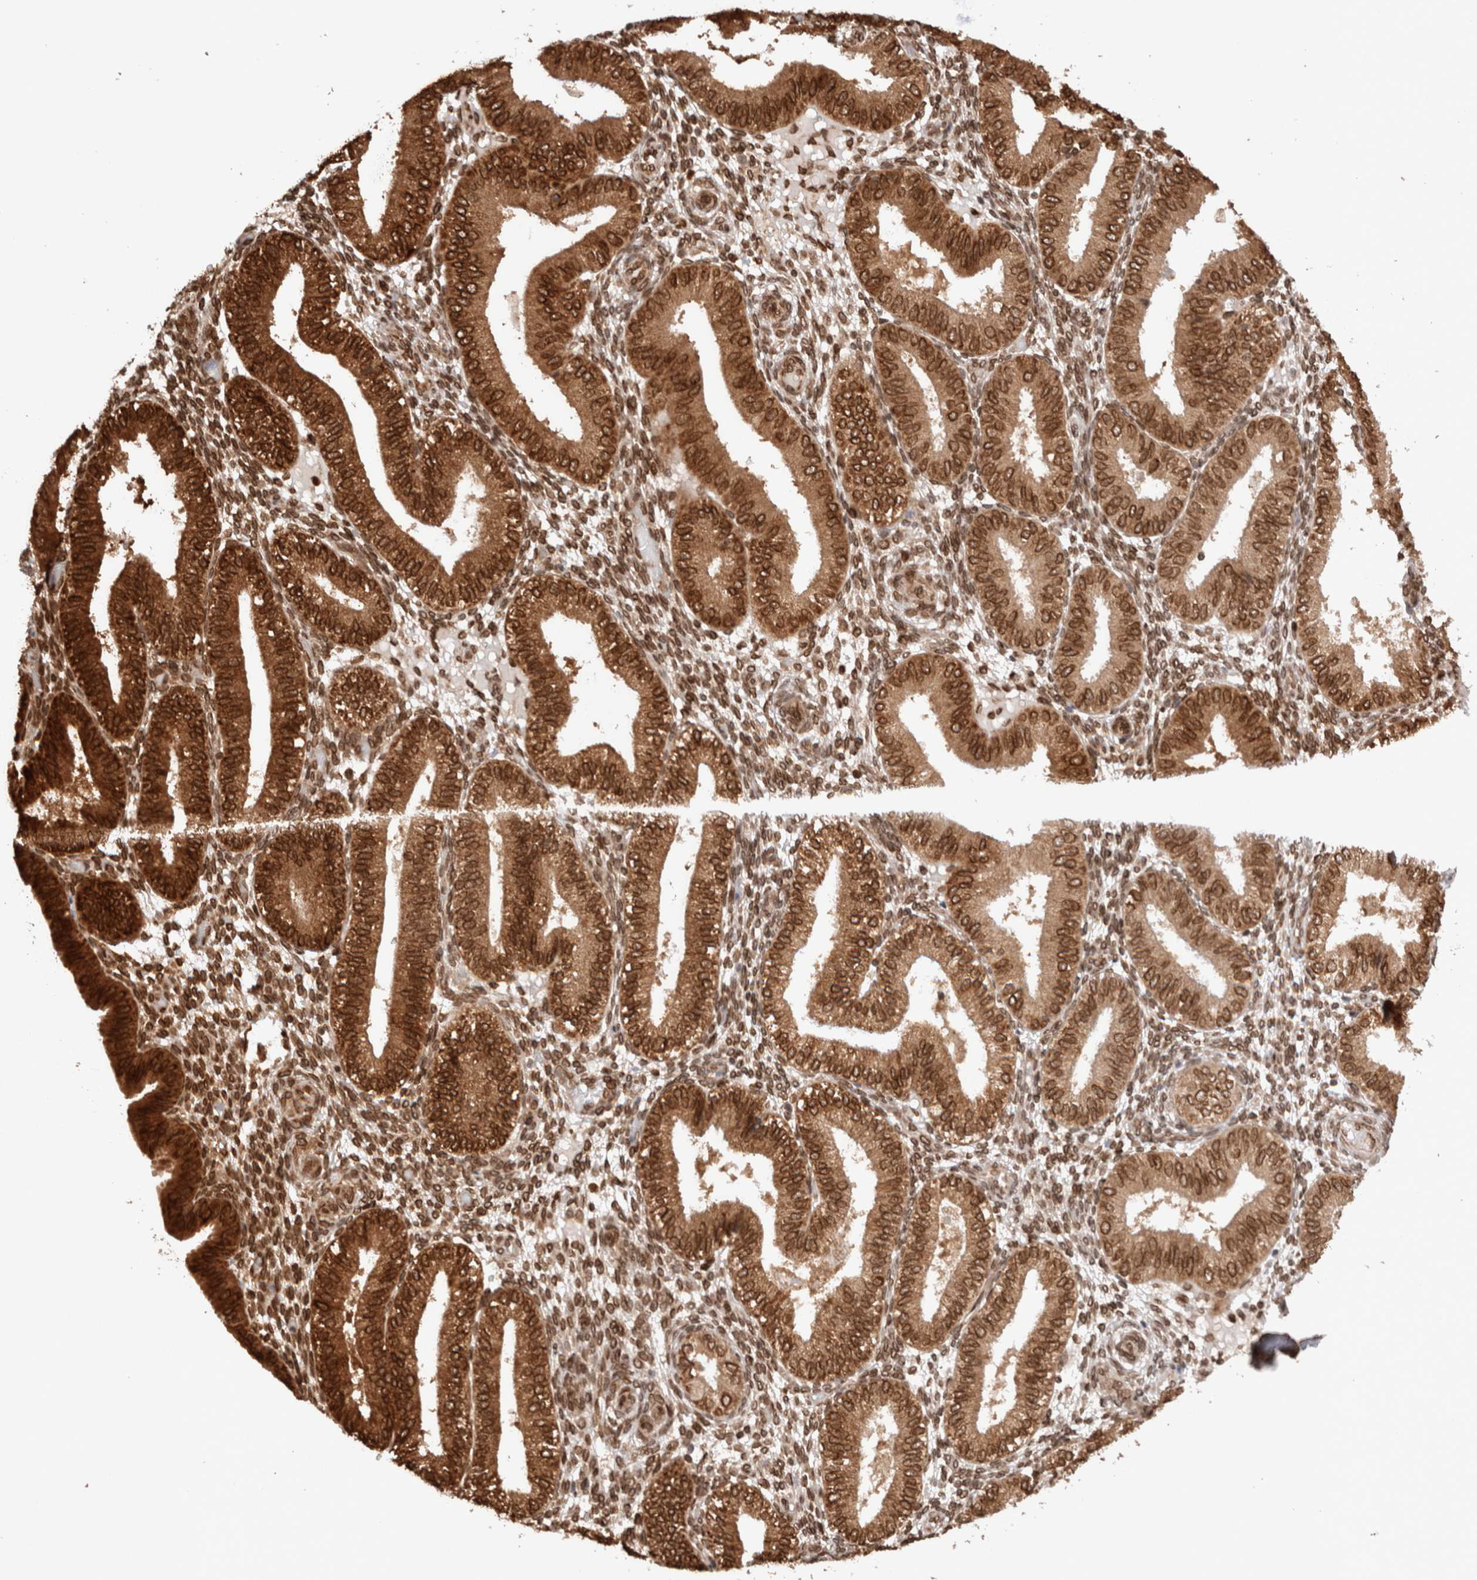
{"staining": {"intensity": "moderate", "quantity": ">75%", "location": "cytoplasmic/membranous,nuclear"}, "tissue": "endometrium", "cell_type": "Cells in endometrial stroma", "image_type": "normal", "snomed": [{"axis": "morphology", "description": "Normal tissue, NOS"}, {"axis": "topography", "description": "Endometrium"}], "caption": "A brown stain shows moderate cytoplasmic/membranous,nuclear staining of a protein in cells in endometrial stroma of benign human endometrium.", "gene": "TPR", "patient": {"sex": "female", "age": 39}}